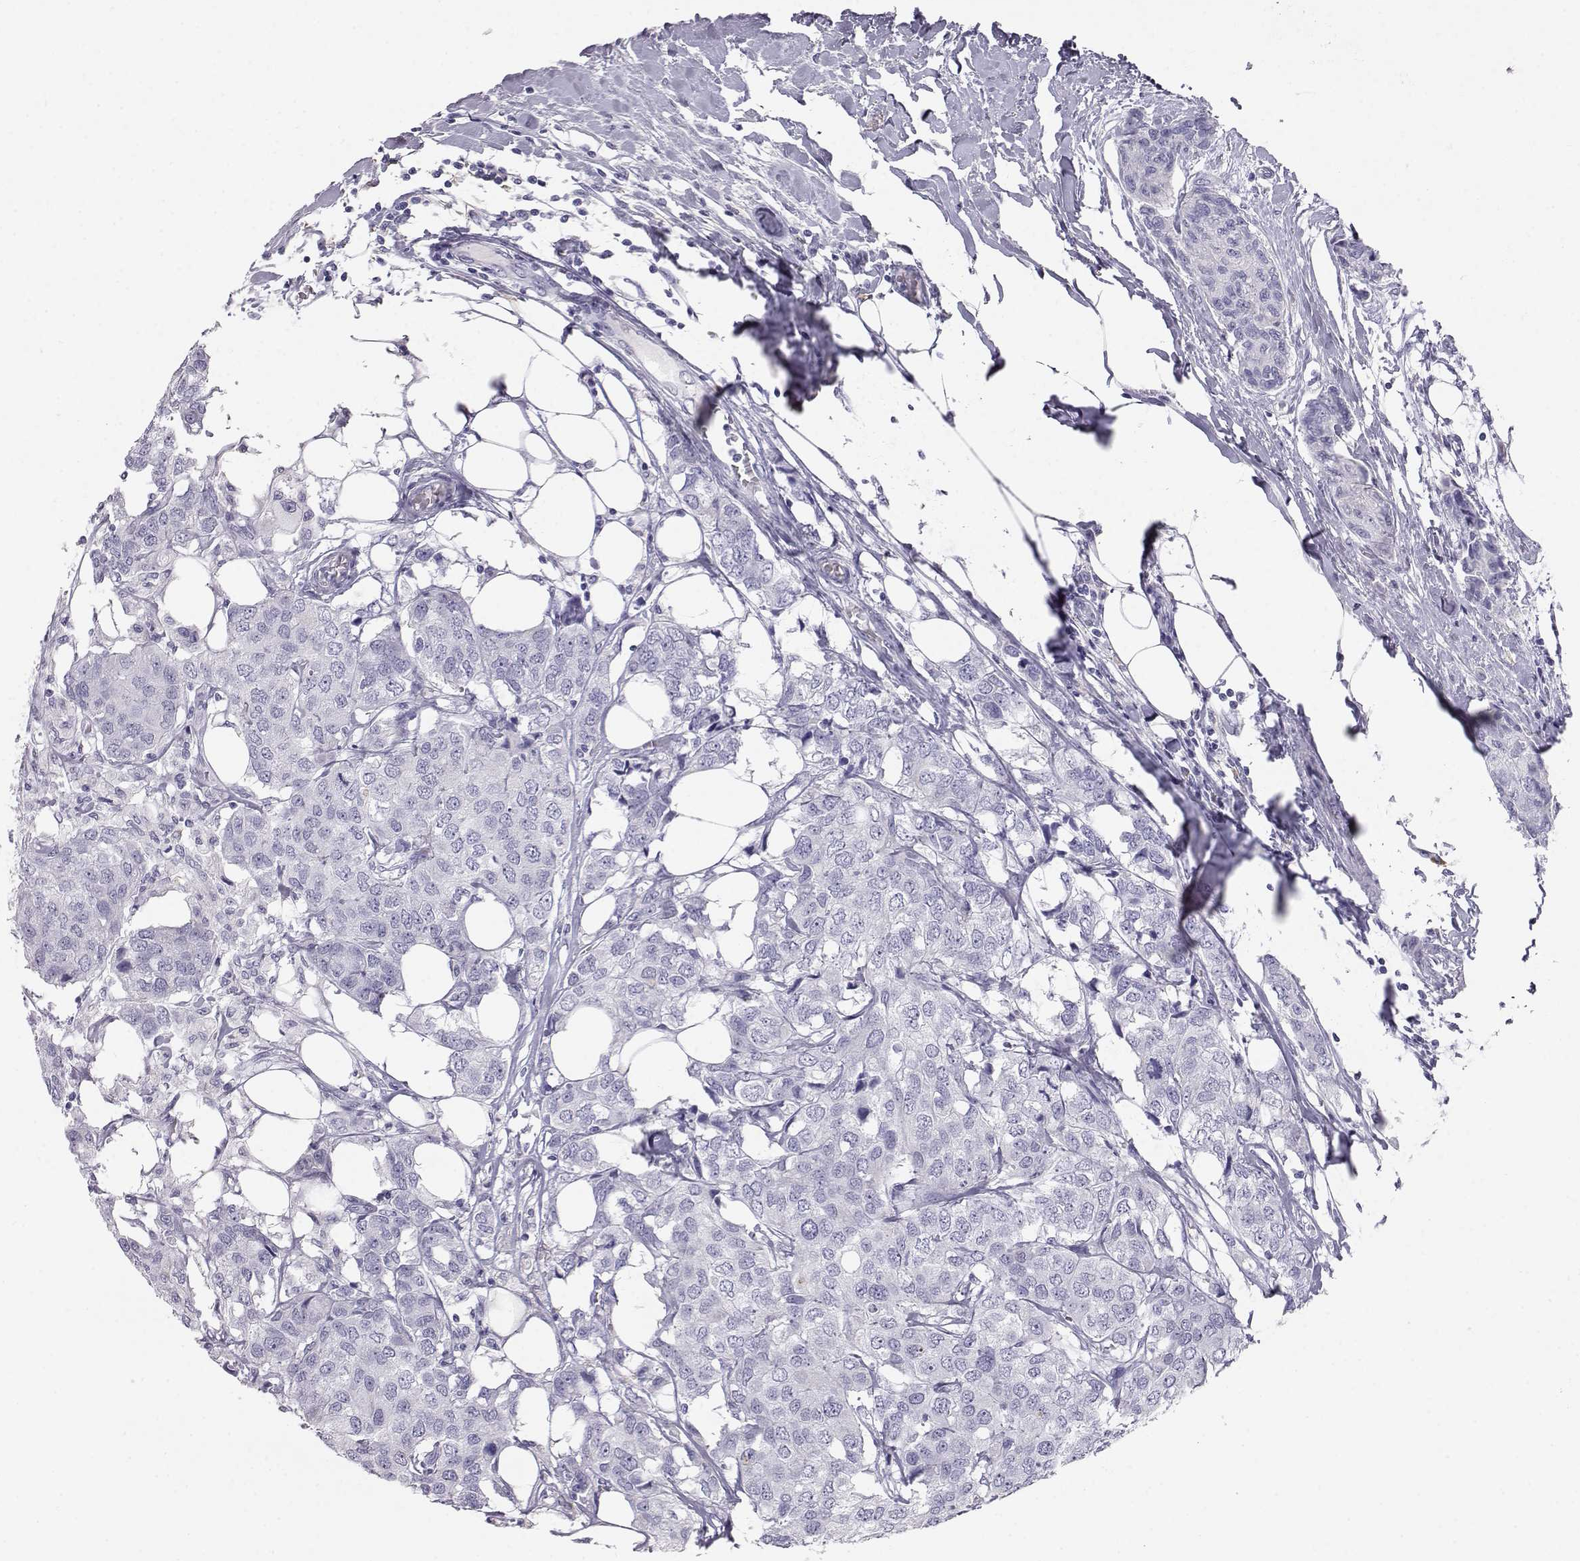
{"staining": {"intensity": "negative", "quantity": "none", "location": "none"}, "tissue": "breast cancer", "cell_type": "Tumor cells", "image_type": "cancer", "snomed": [{"axis": "morphology", "description": "Duct carcinoma"}, {"axis": "topography", "description": "Breast"}], "caption": "Tumor cells show no significant protein staining in breast invasive ductal carcinoma.", "gene": "ITLN2", "patient": {"sex": "female", "age": 80}}